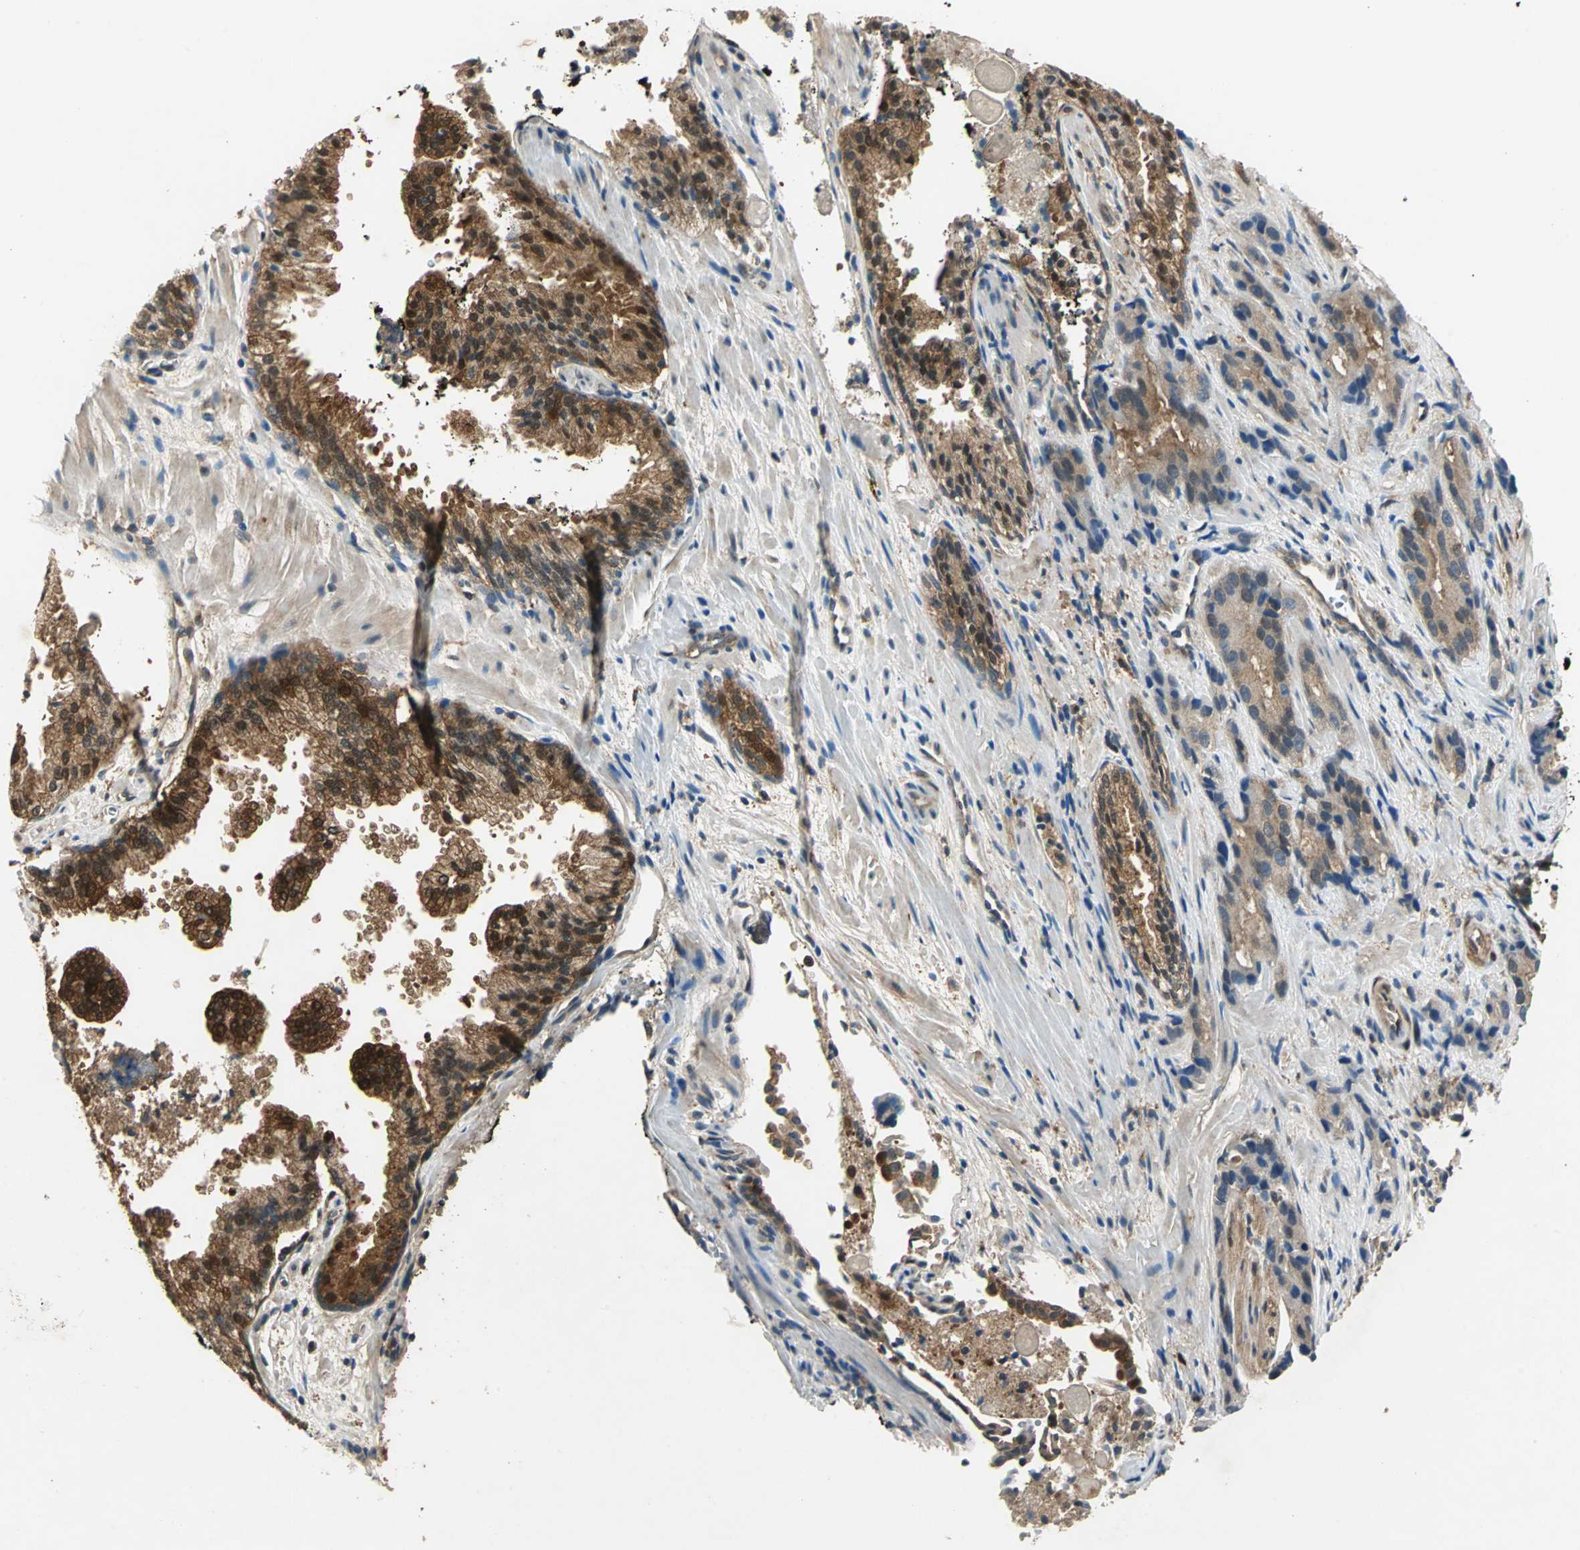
{"staining": {"intensity": "moderate", "quantity": ">75%", "location": "cytoplasmic/membranous,nuclear"}, "tissue": "prostate cancer", "cell_type": "Tumor cells", "image_type": "cancer", "snomed": [{"axis": "morphology", "description": "Adenocarcinoma, High grade"}, {"axis": "topography", "description": "Prostate"}], "caption": "Brown immunohistochemical staining in high-grade adenocarcinoma (prostate) reveals moderate cytoplasmic/membranous and nuclear expression in approximately >75% of tumor cells.", "gene": "RRM2B", "patient": {"sex": "male", "age": 58}}